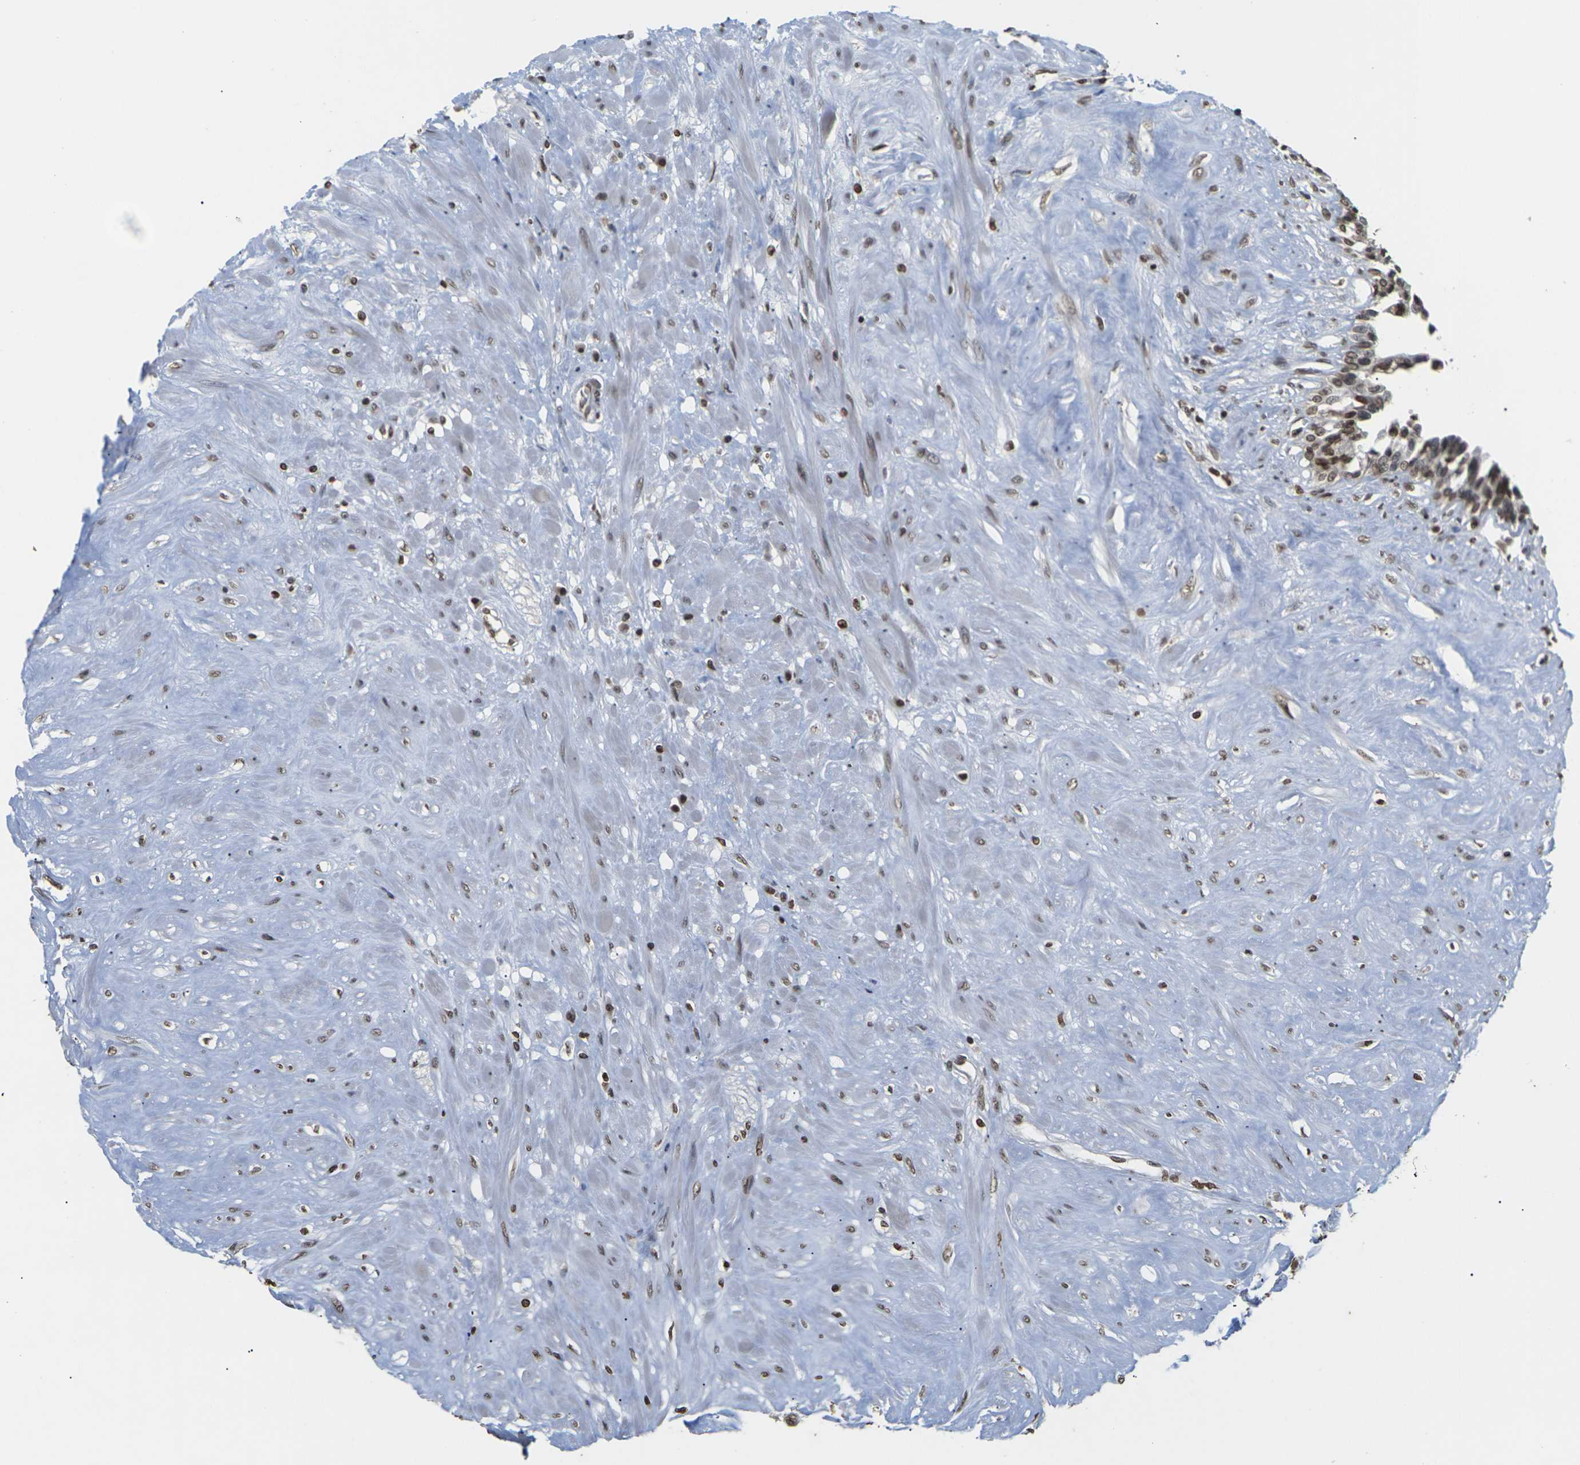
{"staining": {"intensity": "moderate", "quantity": ">75%", "location": "nuclear"}, "tissue": "seminal vesicle", "cell_type": "Glandular cells", "image_type": "normal", "snomed": [{"axis": "morphology", "description": "Normal tissue, NOS"}, {"axis": "topography", "description": "Seminal veicle"}], "caption": "About >75% of glandular cells in unremarkable seminal vesicle reveal moderate nuclear protein staining as visualized by brown immunohistochemical staining.", "gene": "ETV5", "patient": {"sex": "male", "age": 63}}